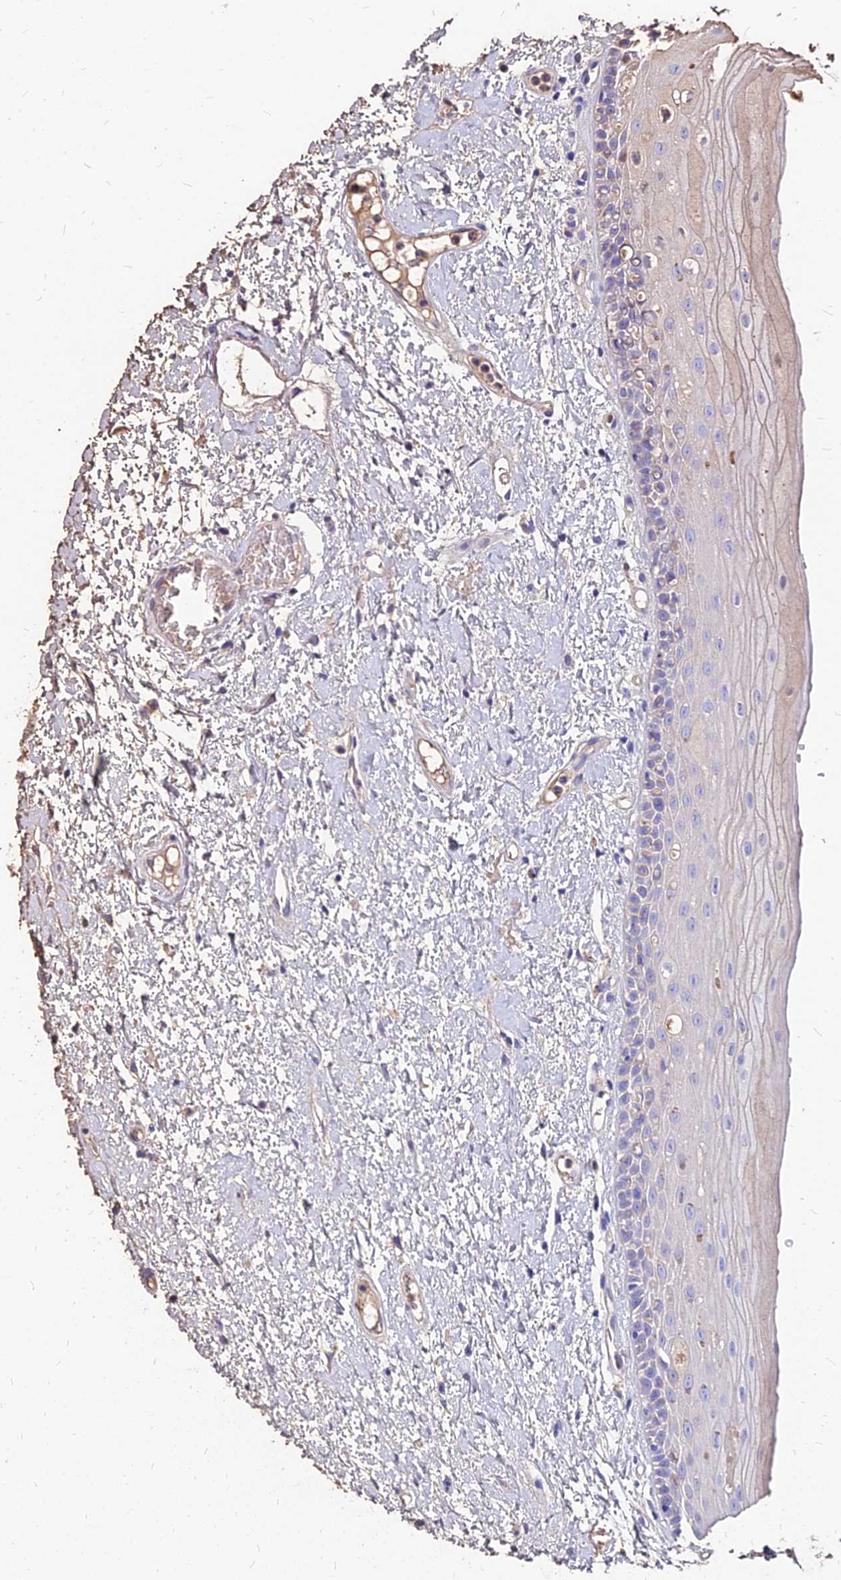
{"staining": {"intensity": "negative", "quantity": "none", "location": "none"}, "tissue": "oral mucosa", "cell_type": "Squamous epithelial cells", "image_type": "normal", "snomed": [{"axis": "morphology", "description": "Normal tissue, NOS"}, {"axis": "topography", "description": "Oral tissue"}], "caption": "There is no significant positivity in squamous epithelial cells of oral mucosa. The staining is performed using DAB brown chromogen with nuclei counter-stained in using hematoxylin.", "gene": "NME5", "patient": {"sex": "female", "age": 76}}